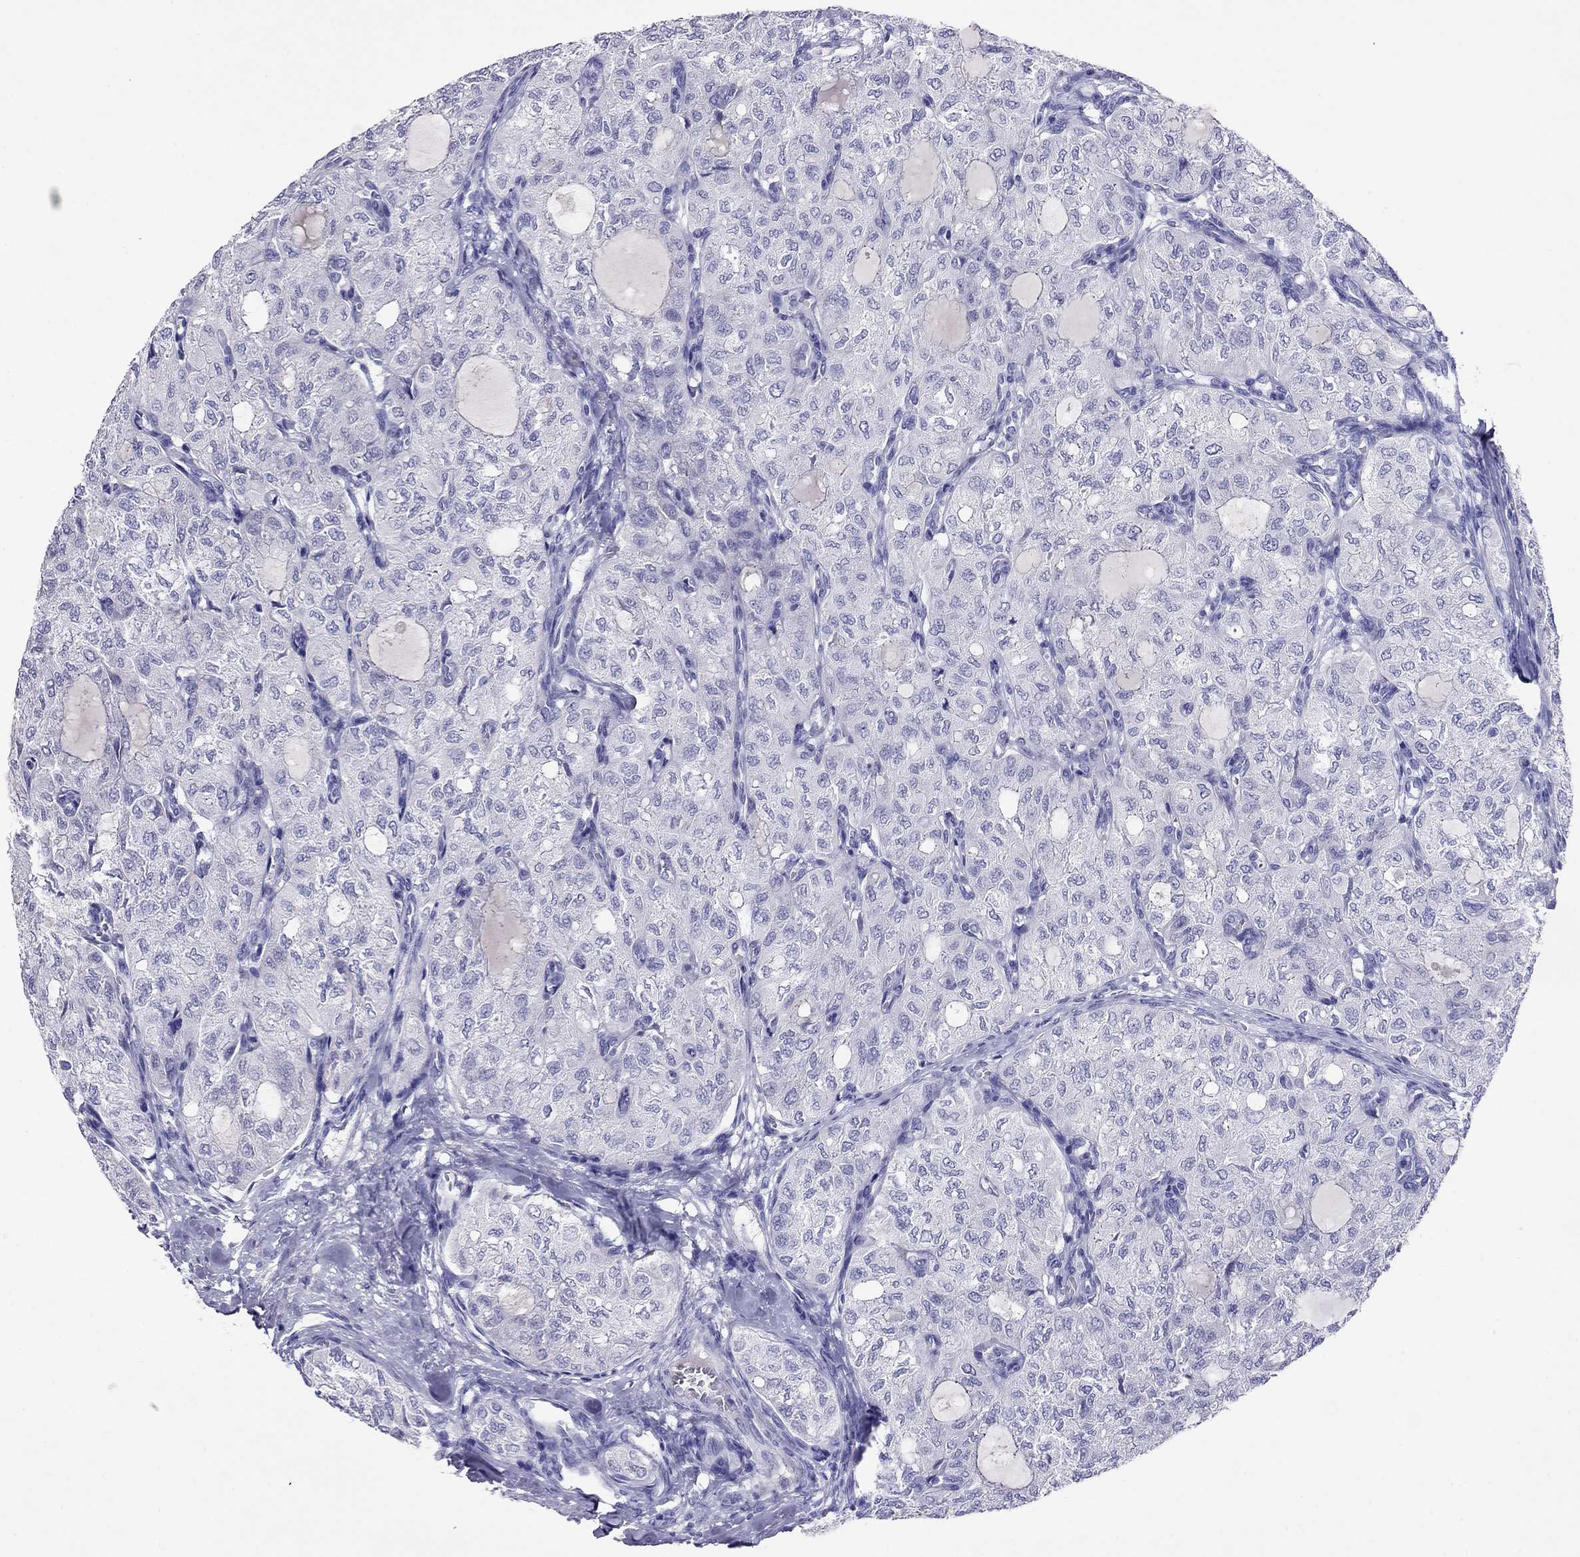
{"staining": {"intensity": "negative", "quantity": "none", "location": "none"}, "tissue": "thyroid cancer", "cell_type": "Tumor cells", "image_type": "cancer", "snomed": [{"axis": "morphology", "description": "Follicular adenoma carcinoma, NOS"}, {"axis": "topography", "description": "Thyroid gland"}], "caption": "Thyroid cancer (follicular adenoma carcinoma) stained for a protein using immunohistochemistry displays no staining tumor cells.", "gene": "CAPNS2", "patient": {"sex": "male", "age": 75}}